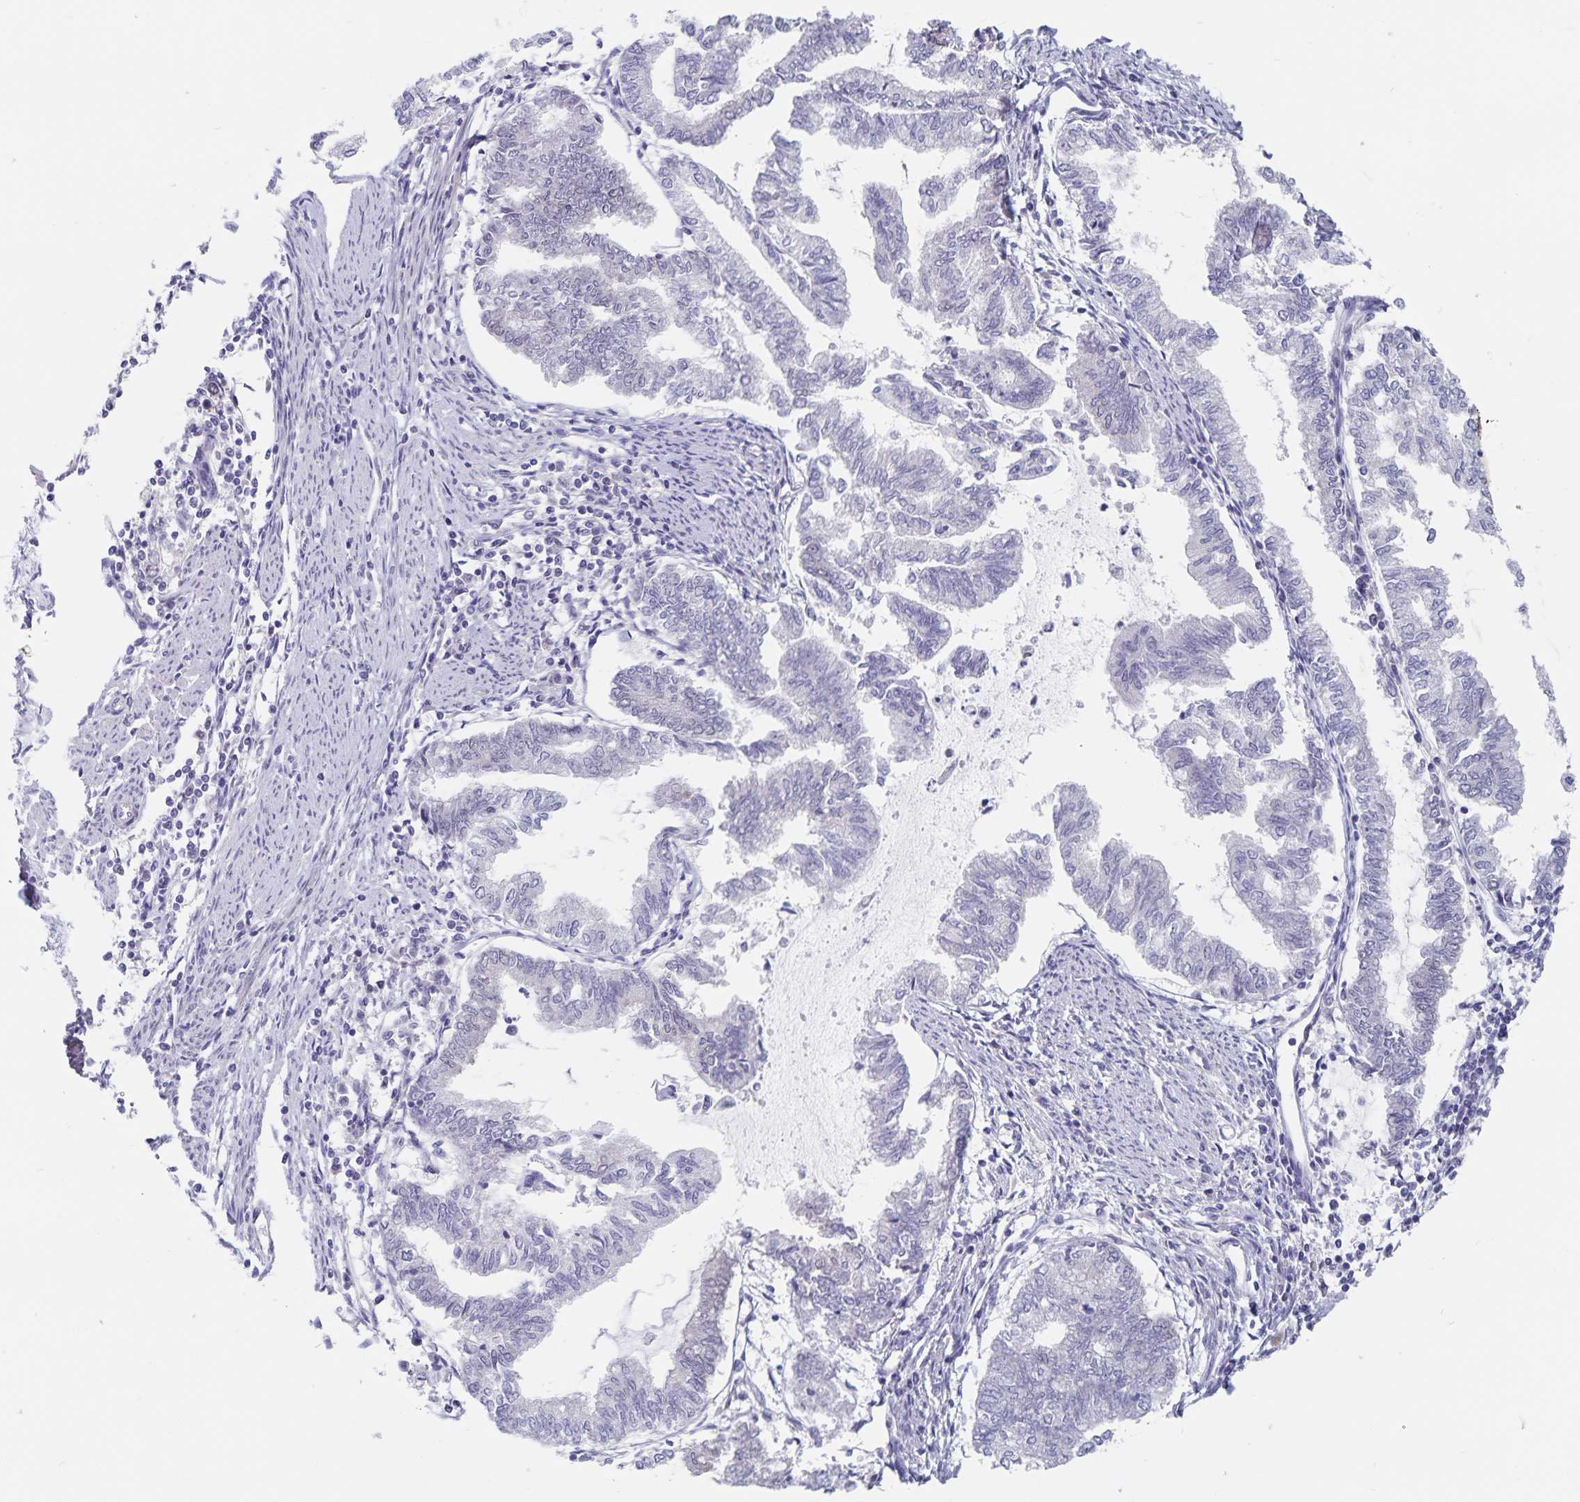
{"staining": {"intensity": "negative", "quantity": "none", "location": "none"}, "tissue": "endometrial cancer", "cell_type": "Tumor cells", "image_type": "cancer", "snomed": [{"axis": "morphology", "description": "Adenocarcinoma, NOS"}, {"axis": "topography", "description": "Endometrium"}], "caption": "Immunohistochemical staining of human endometrial cancer displays no significant positivity in tumor cells.", "gene": "BAG6", "patient": {"sex": "female", "age": 79}}